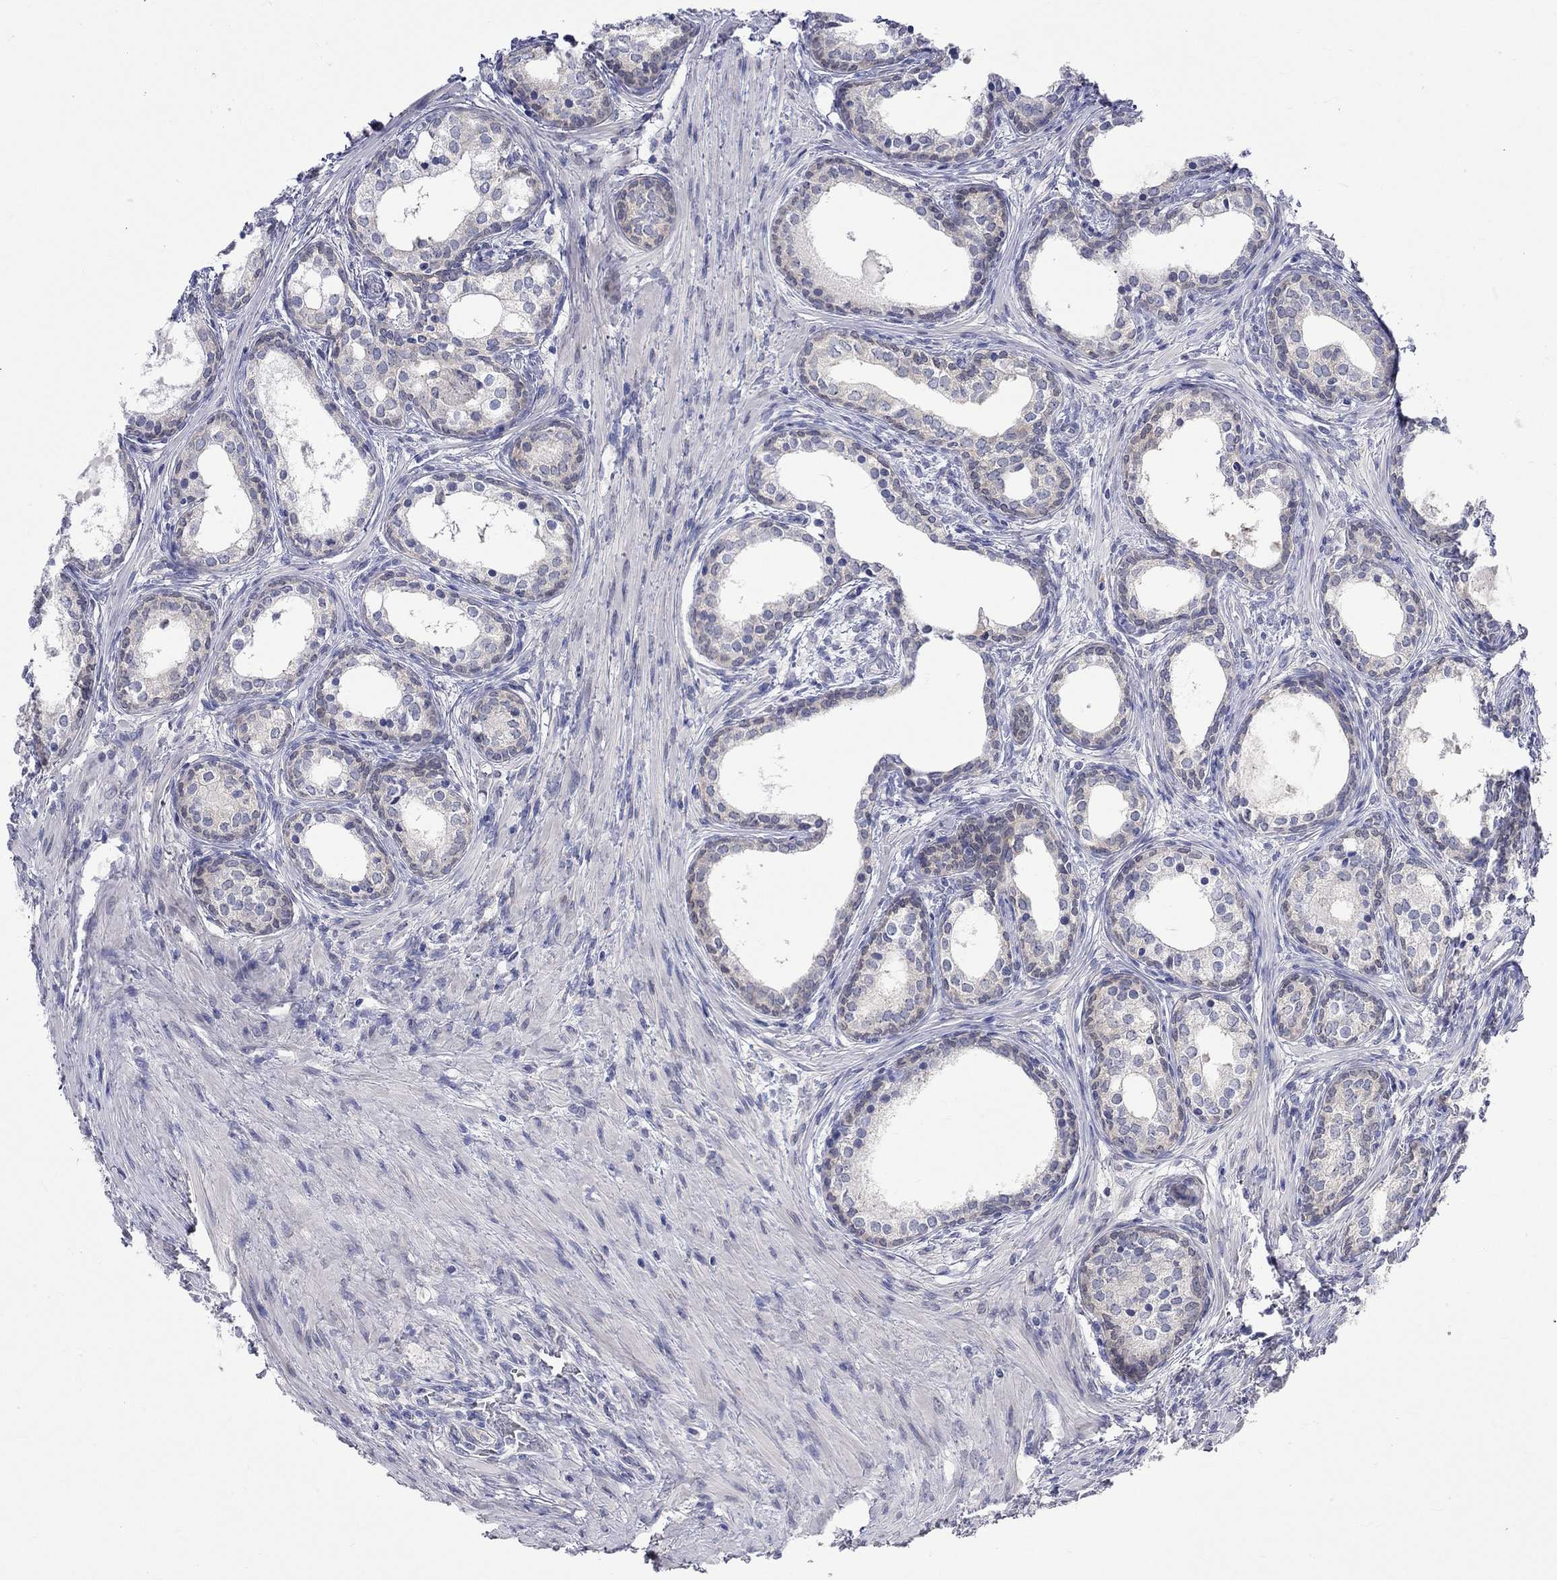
{"staining": {"intensity": "negative", "quantity": "none", "location": "none"}, "tissue": "prostate cancer", "cell_type": "Tumor cells", "image_type": "cancer", "snomed": [{"axis": "morphology", "description": "Adenocarcinoma, NOS"}, {"axis": "morphology", "description": "Adenocarcinoma, High grade"}, {"axis": "topography", "description": "Prostate"}], "caption": "Tumor cells show no significant protein positivity in prostate cancer.", "gene": "CERS1", "patient": {"sex": "male", "age": 61}}